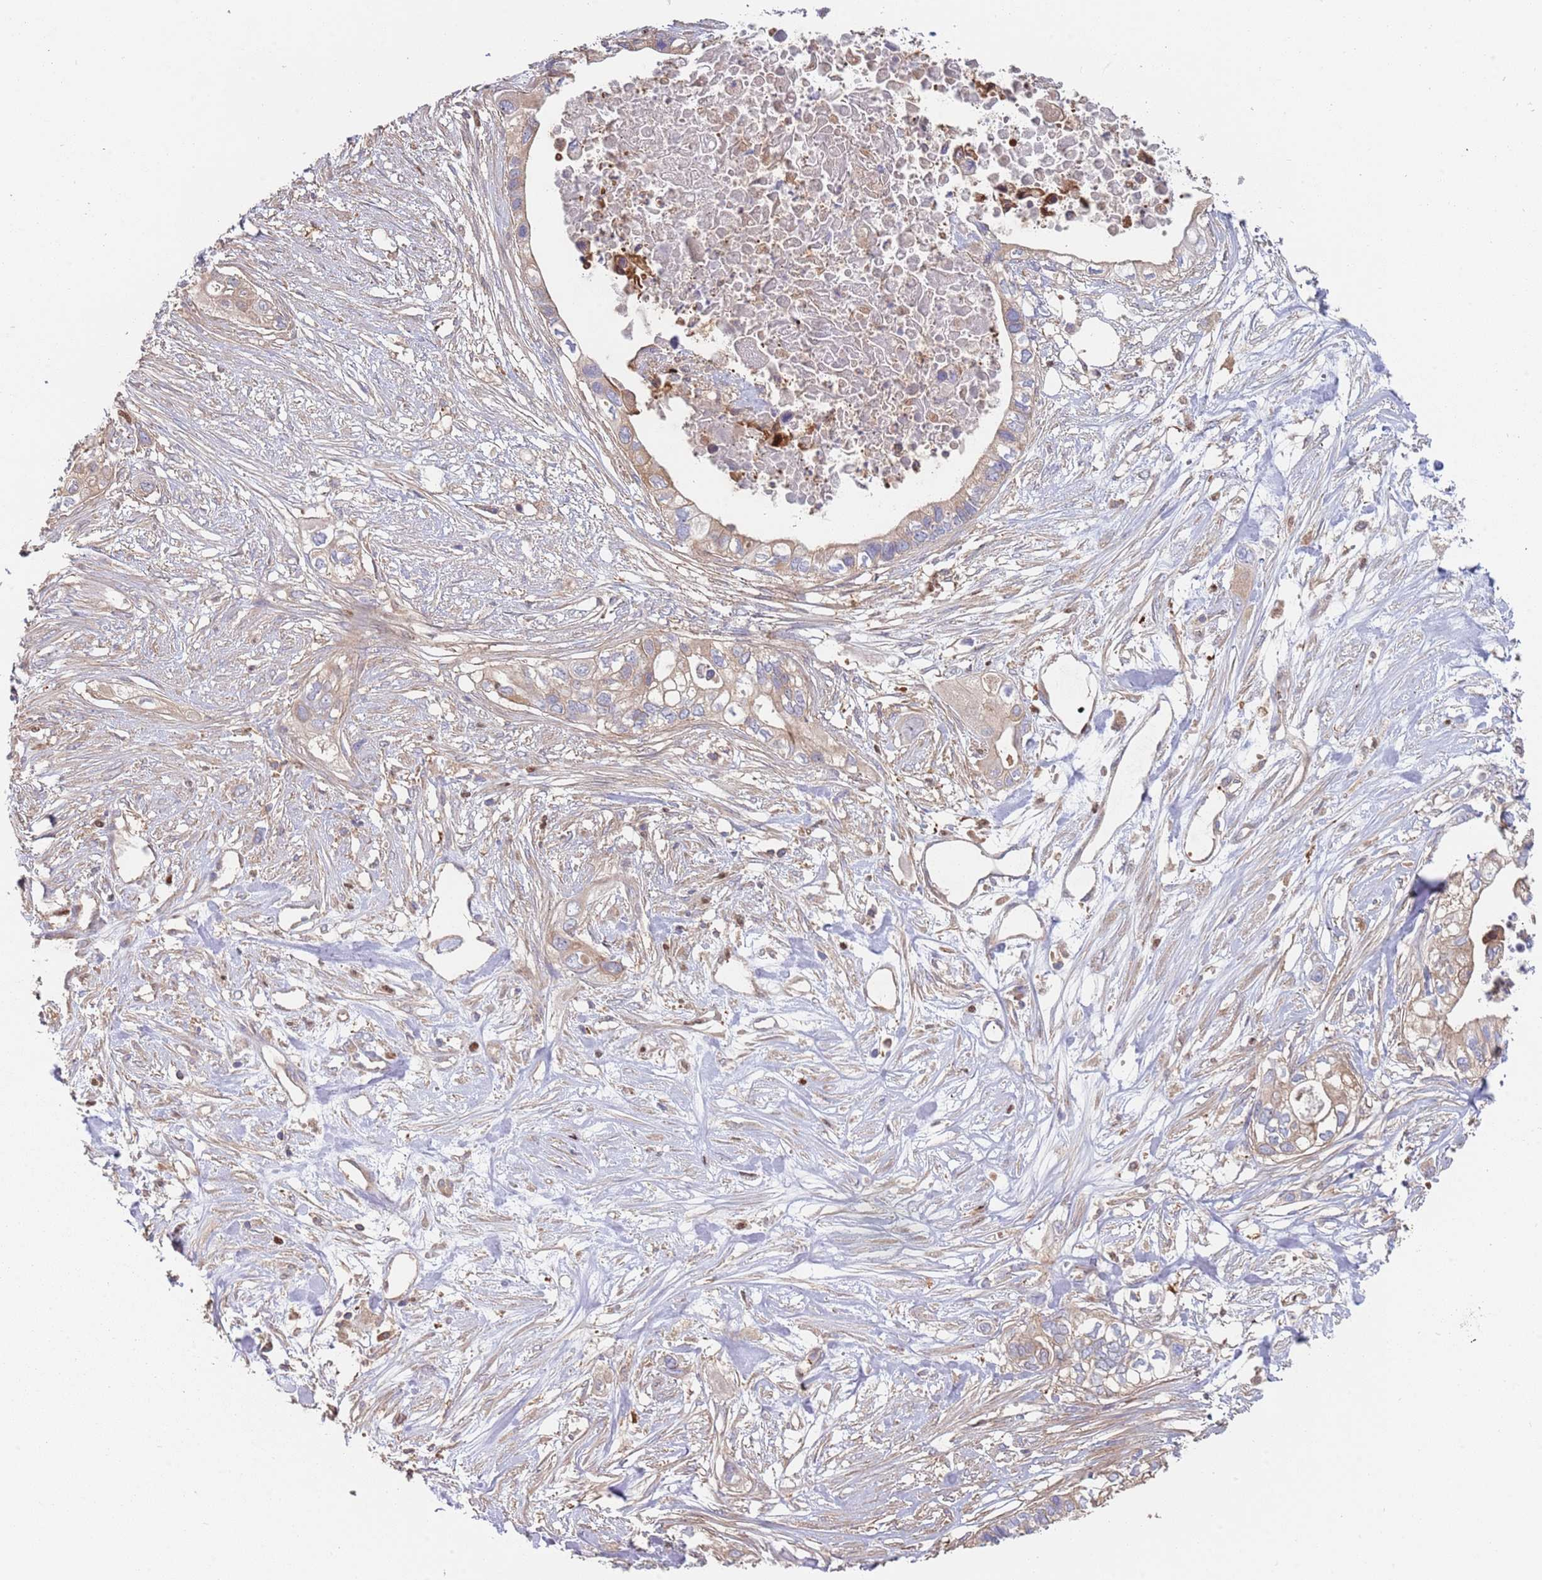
{"staining": {"intensity": "weak", "quantity": ">75%", "location": "cytoplasmic/membranous"}, "tissue": "pancreatic cancer", "cell_type": "Tumor cells", "image_type": "cancer", "snomed": [{"axis": "morphology", "description": "Adenocarcinoma, NOS"}, {"axis": "topography", "description": "Pancreas"}], "caption": "Protein expression analysis of pancreatic cancer displays weak cytoplasmic/membranous expression in about >75% of tumor cells.", "gene": "GDI2", "patient": {"sex": "female", "age": 63}}